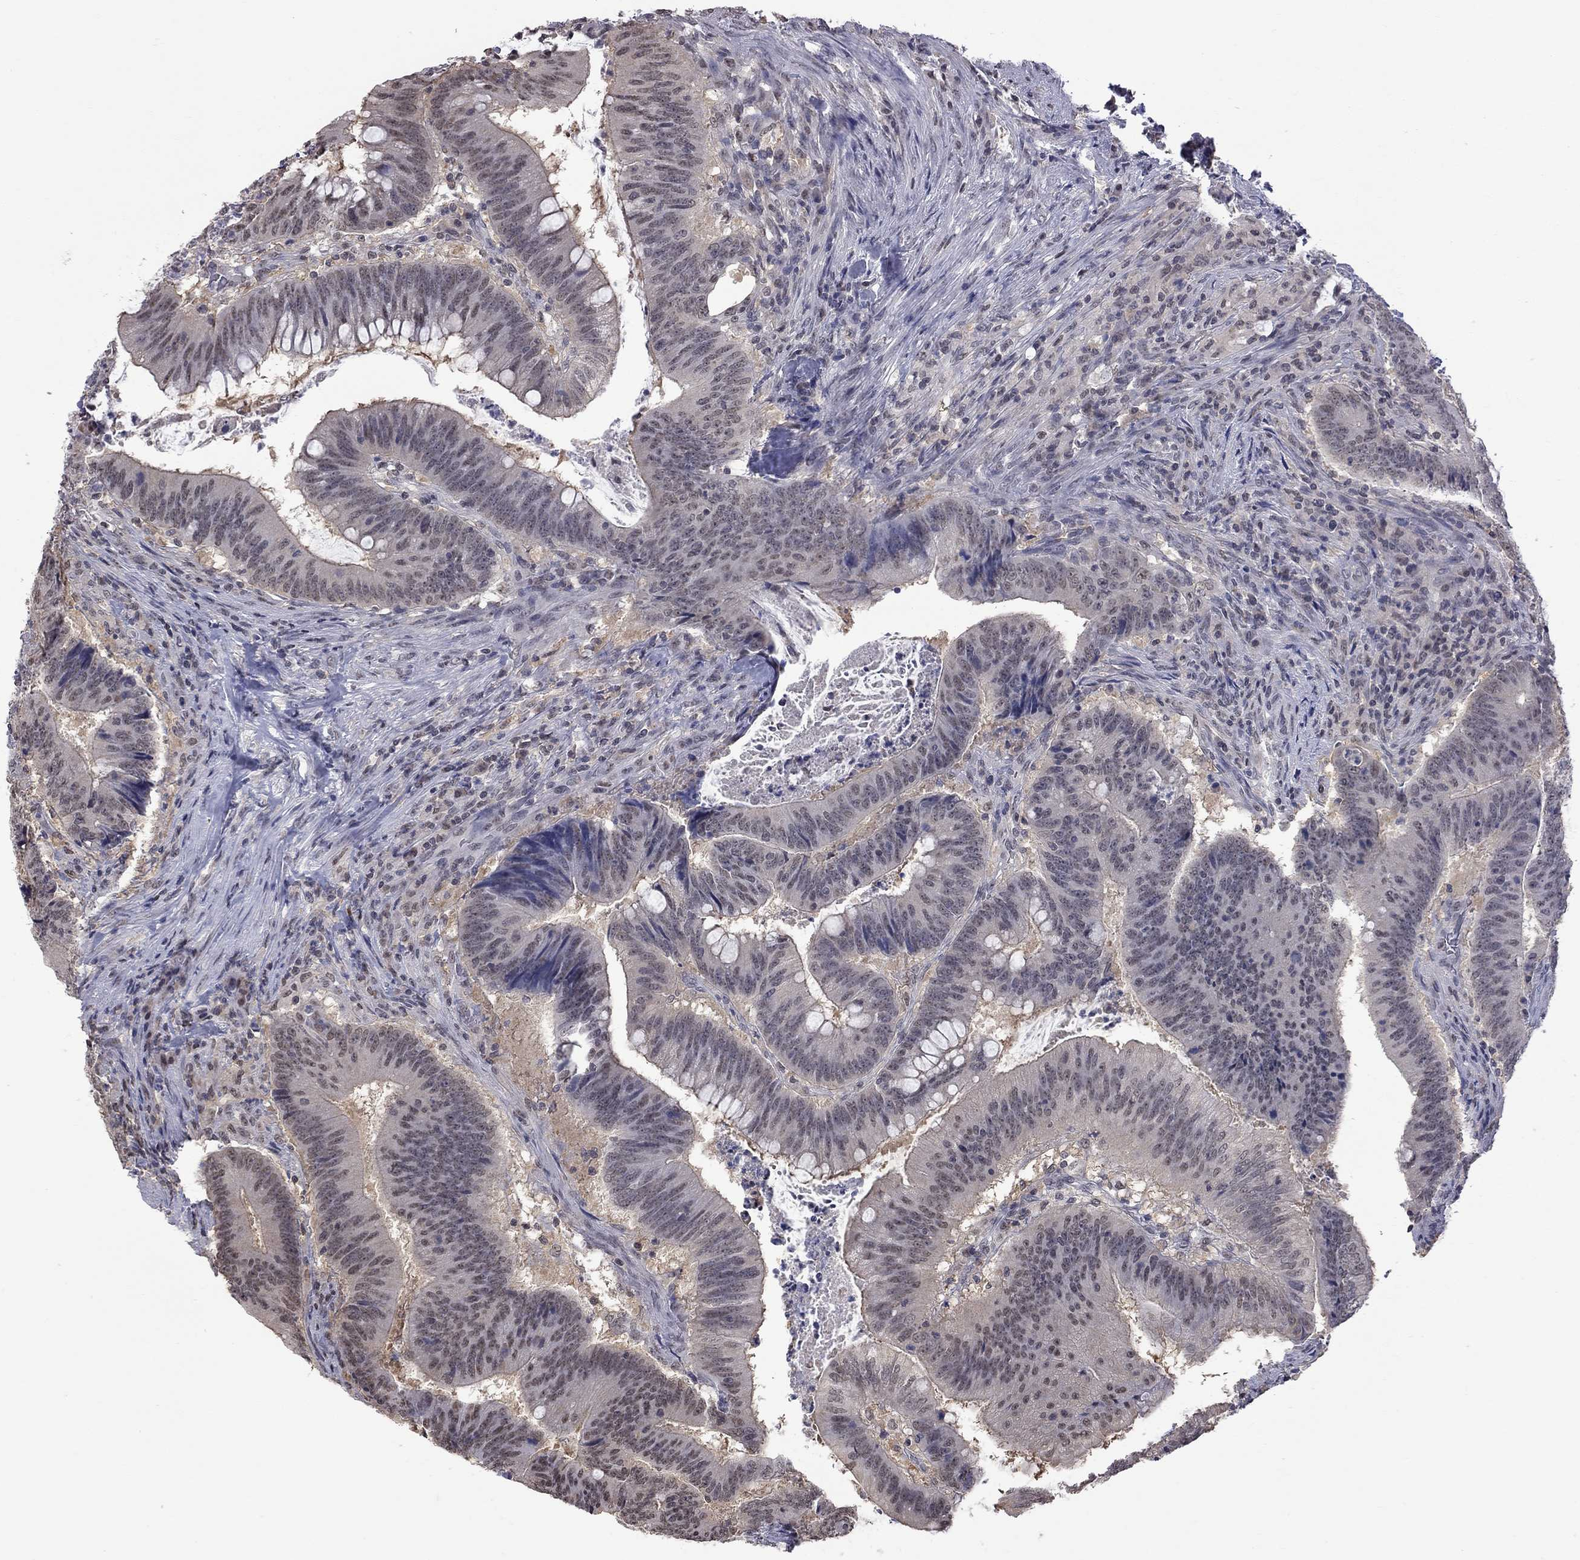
{"staining": {"intensity": "negative", "quantity": "none", "location": "none"}, "tissue": "colorectal cancer", "cell_type": "Tumor cells", "image_type": "cancer", "snomed": [{"axis": "morphology", "description": "Adenocarcinoma, NOS"}, {"axis": "topography", "description": "Colon"}], "caption": "Colorectal cancer (adenocarcinoma) was stained to show a protein in brown. There is no significant expression in tumor cells.", "gene": "RFWD3", "patient": {"sex": "female", "age": 87}}